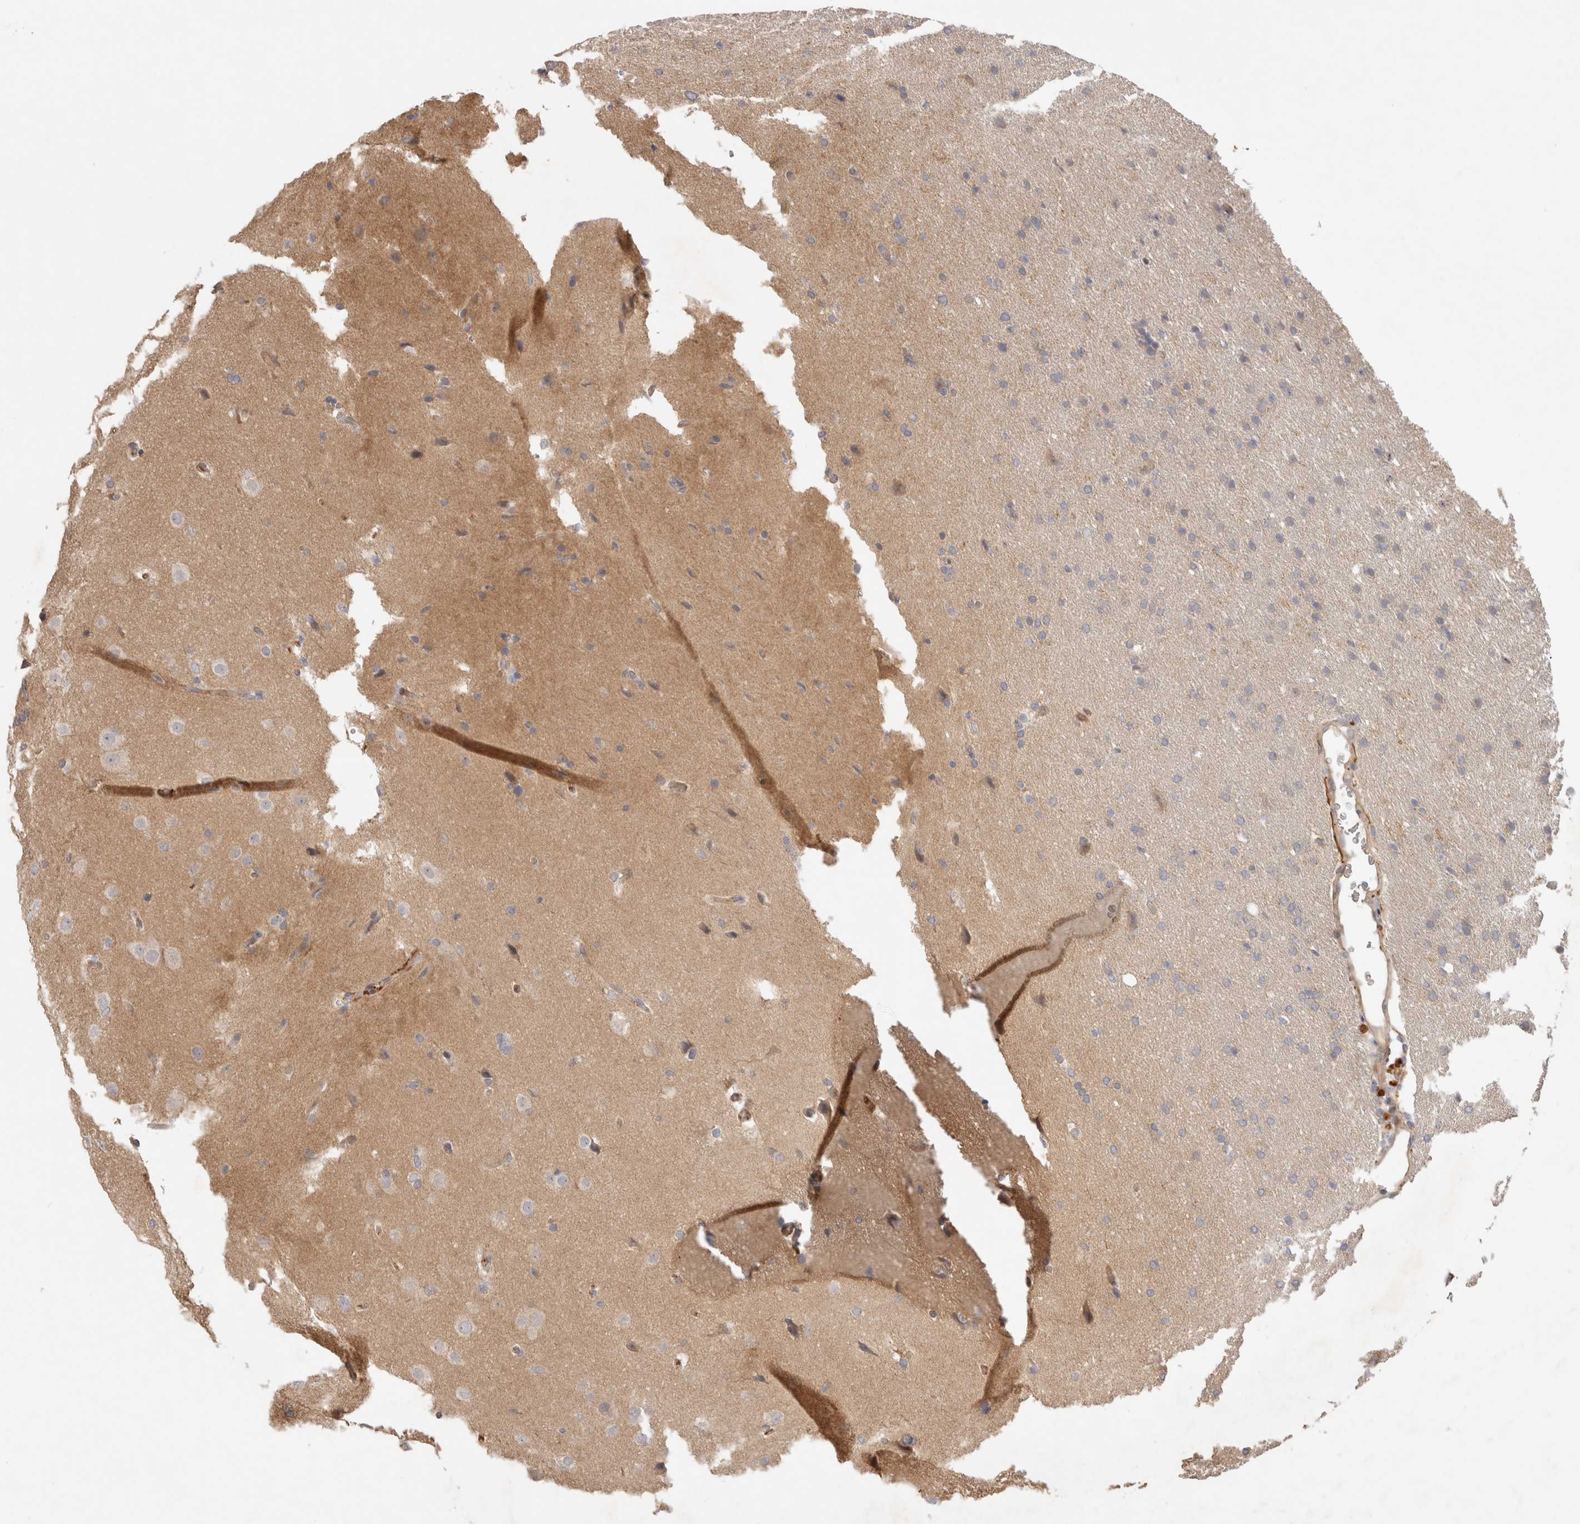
{"staining": {"intensity": "weak", "quantity": "<25%", "location": "cytoplasmic/membranous"}, "tissue": "glioma", "cell_type": "Tumor cells", "image_type": "cancer", "snomed": [{"axis": "morphology", "description": "Glioma, malignant, Low grade"}, {"axis": "topography", "description": "Brain"}], "caption": "Protein analysis of glioma displays no significant staining in tumor cells.", "gene": "PPP1R42", "patient": {"sex": "female", "age": 37}}